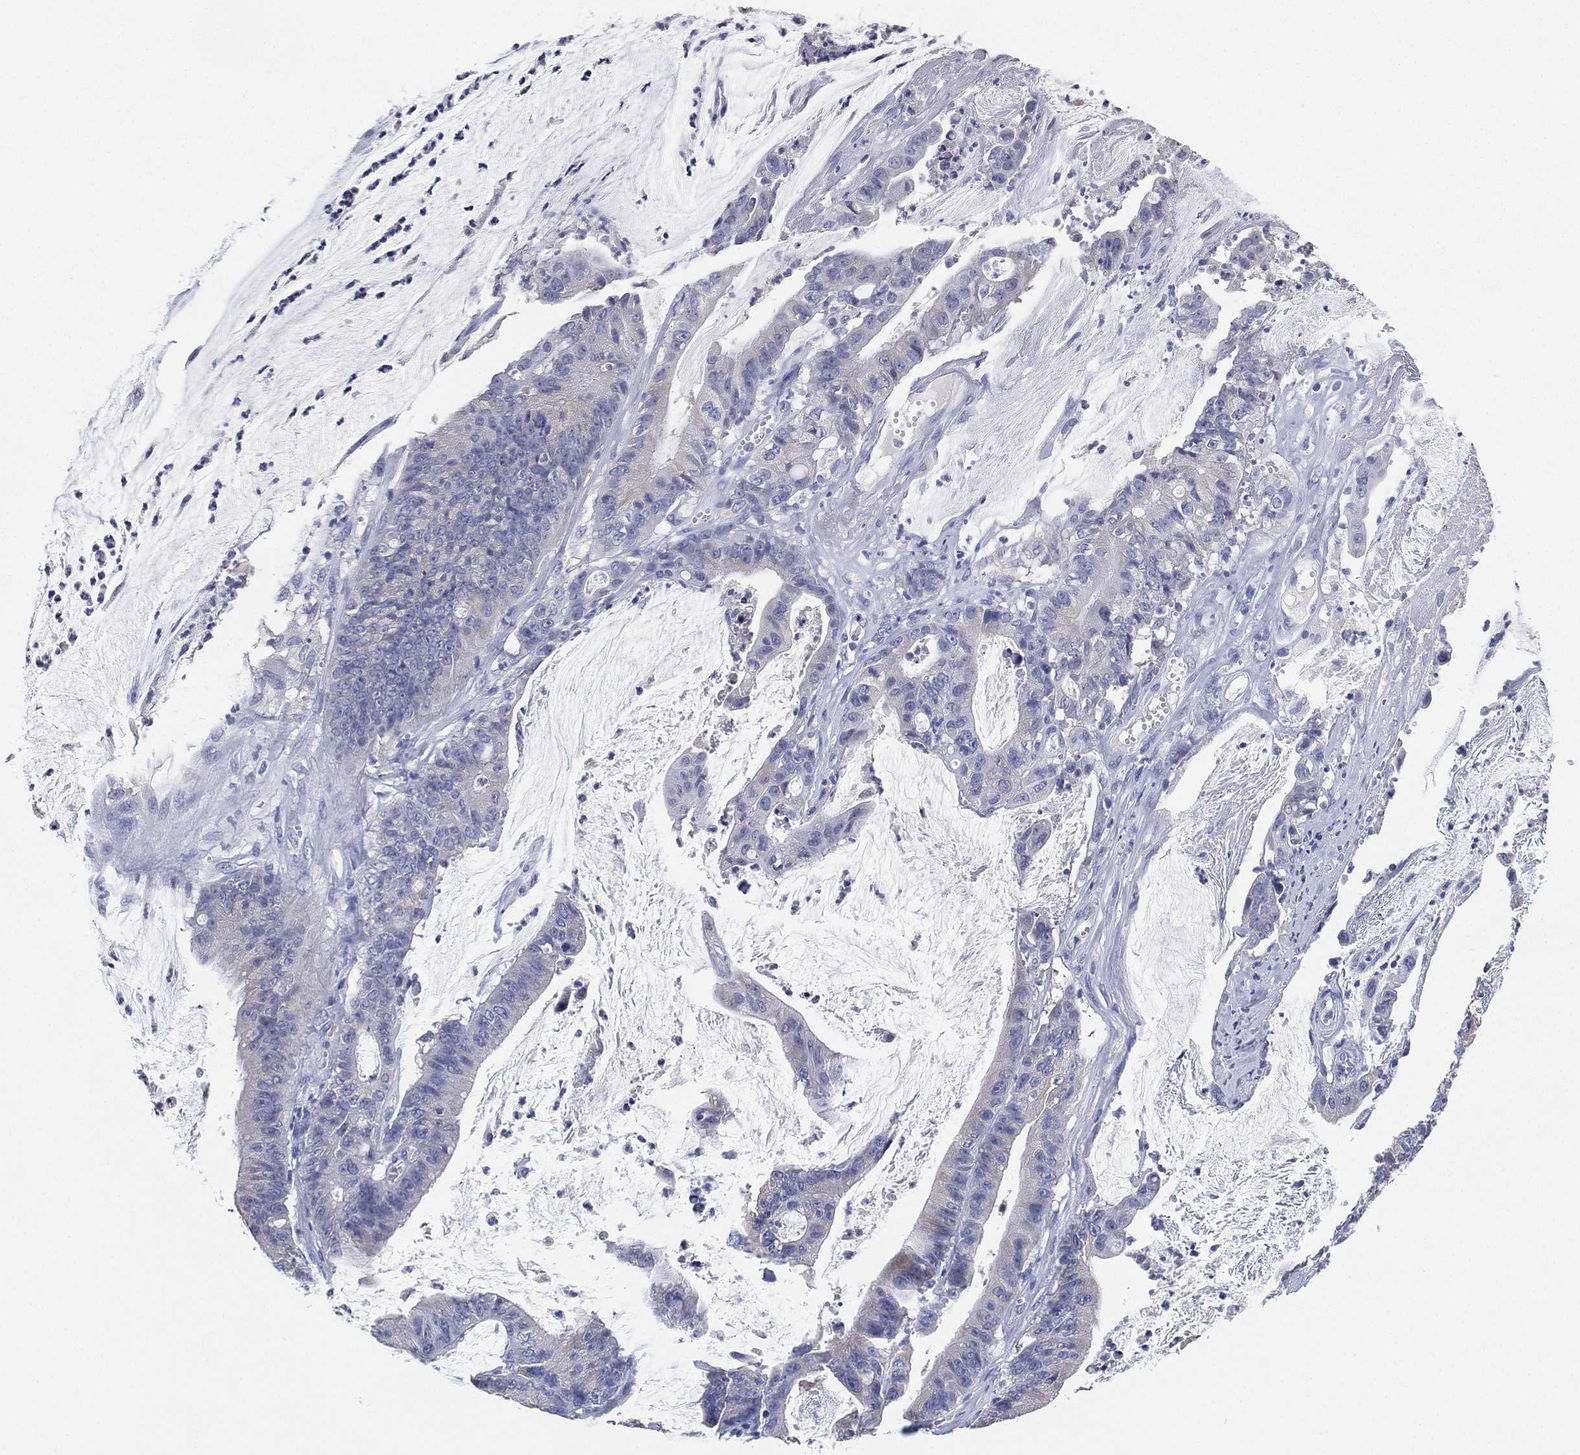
{"staining": {"intensity": "negative", "quantity": "none", "location": "none"}, "tissue": "colorectal cancer", "cell_type": "Tumor cells", "image_type": "cancer", "snomed": [{"axis": "morphology", "description": "Adenocarcinoma, NOS"}, {"axis": "topography", "description": "Colon"}], "caption": "Immunohistochemistry (IHC) micrograph of human adenocarcinoma (colorectal) stained for a protein (brown), which reveals no staining in tumor cells.", "gene": "IYD", "patient": {"sex": "female", "age": 69}}